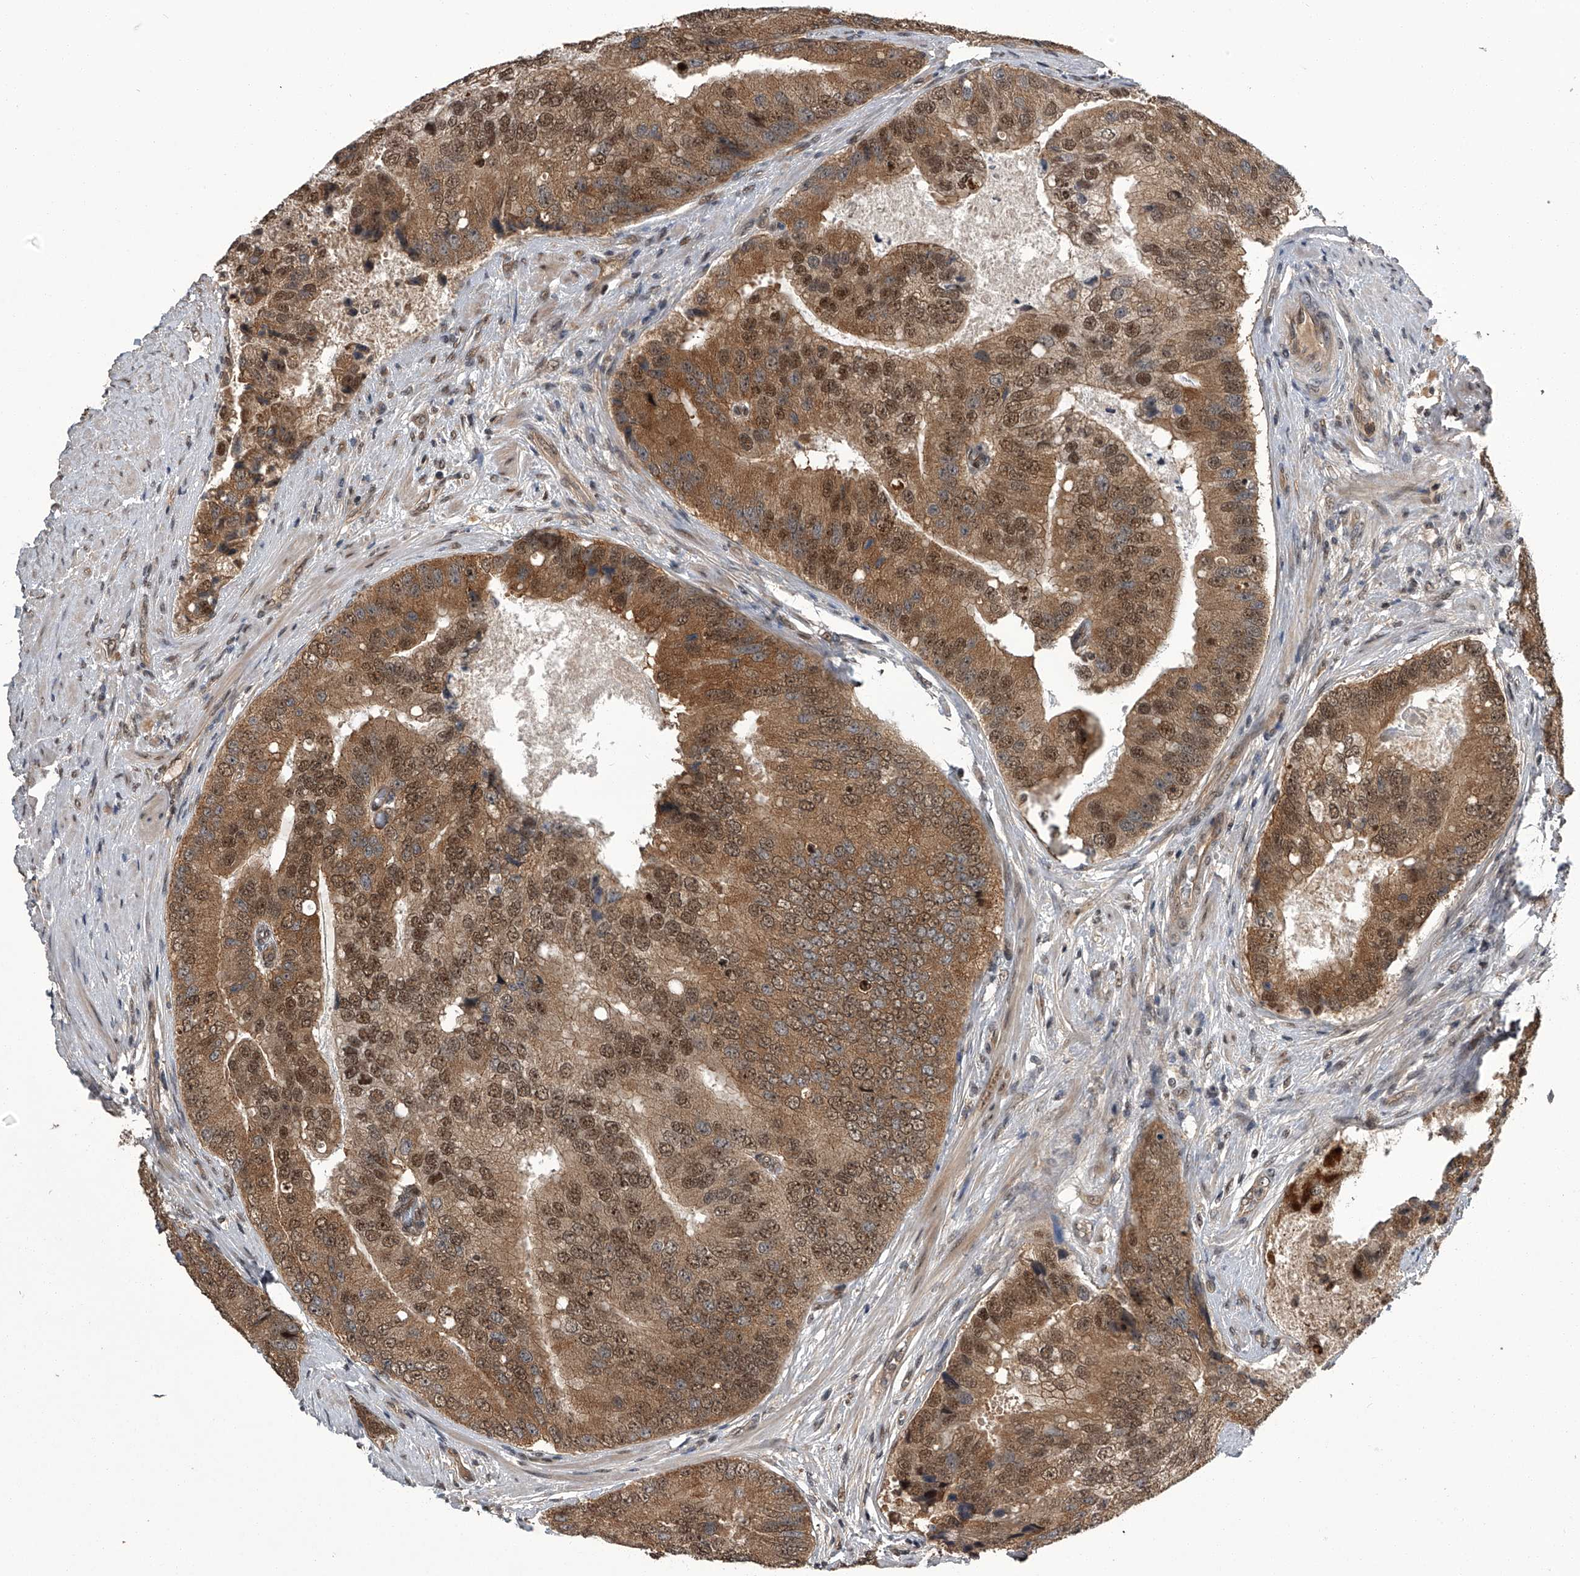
{"staining": {"intensity": "moderate", "quantity": ">75%", "location": "cytoplasmic/membranous,nuclear"}, "tissue": "prostate cancer", "cell_type": "Tumor cells", "image_type": "cancer", "snomed": [{"axis": "morphology", "description": "Adenocarcinoma, High grade"}, {"axis": "topography", "description": "Prostate"}], "caption": "About >75% of tumor cells in human prostate cancer demonstrate moderate cytoplasmic/membranous and nuclear protein expression as visualized by brown immunohistochemical staining.", "gene": "SLC12A8", "patient": {"sex": "male", "age": 70}}